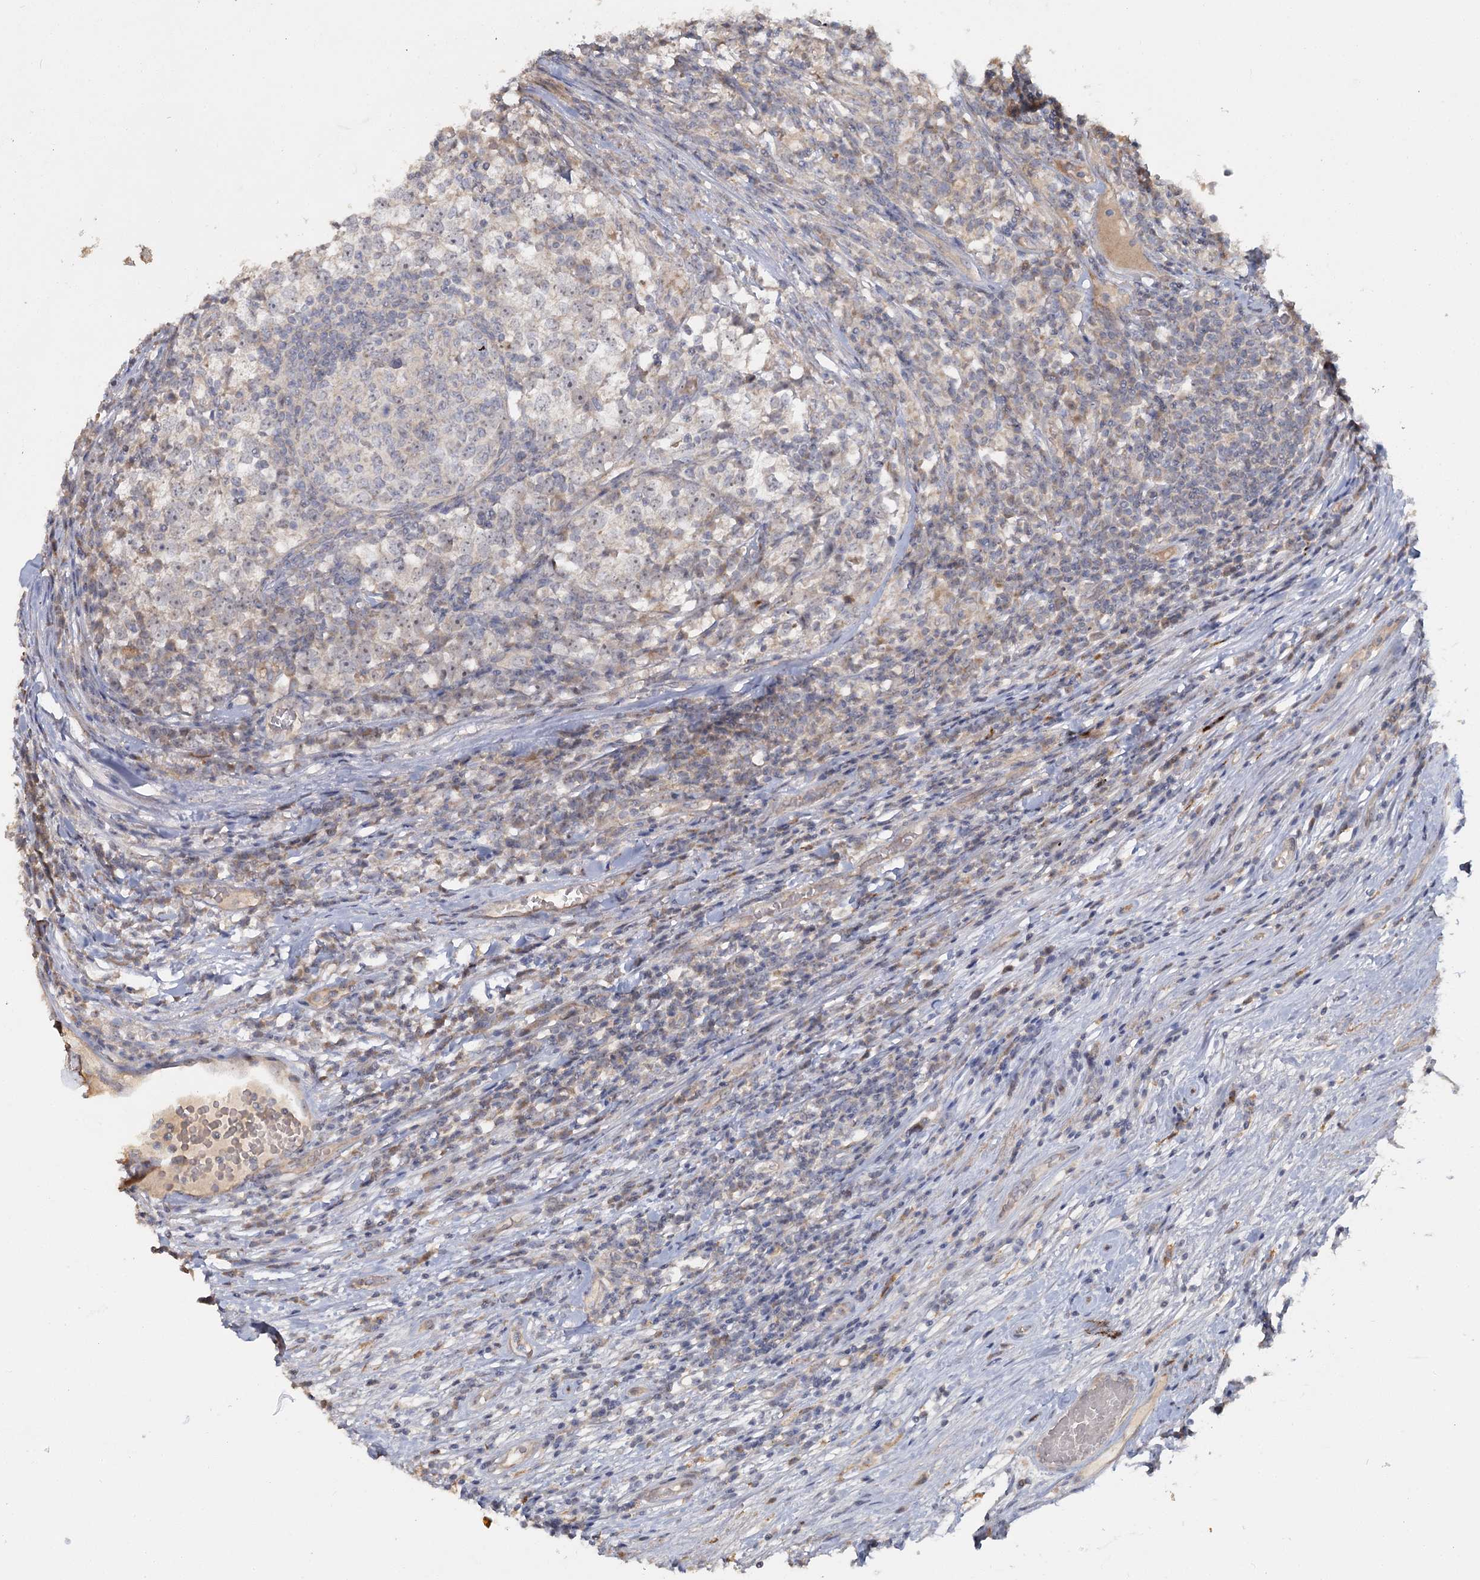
{"staining": {"intensity": "negative", "quantity": "none", "location": "none"}, "tissue": "testis cancer", "cell_type": "Tumor cells", "image_type": "cancer", "snomed": [{"axis": "morphology", "description": "Seminoma, NOS"}, {"axis": "topography", "description": "Testis"}], "caption": "DAB (3,3'-diaminobenzidine) immunohistochemical staining of human testis seminoma exhibits no significant staining in tumor cells.", "gene": "ANGPTL5", "patient": {"sex": "male", "age": 65}}